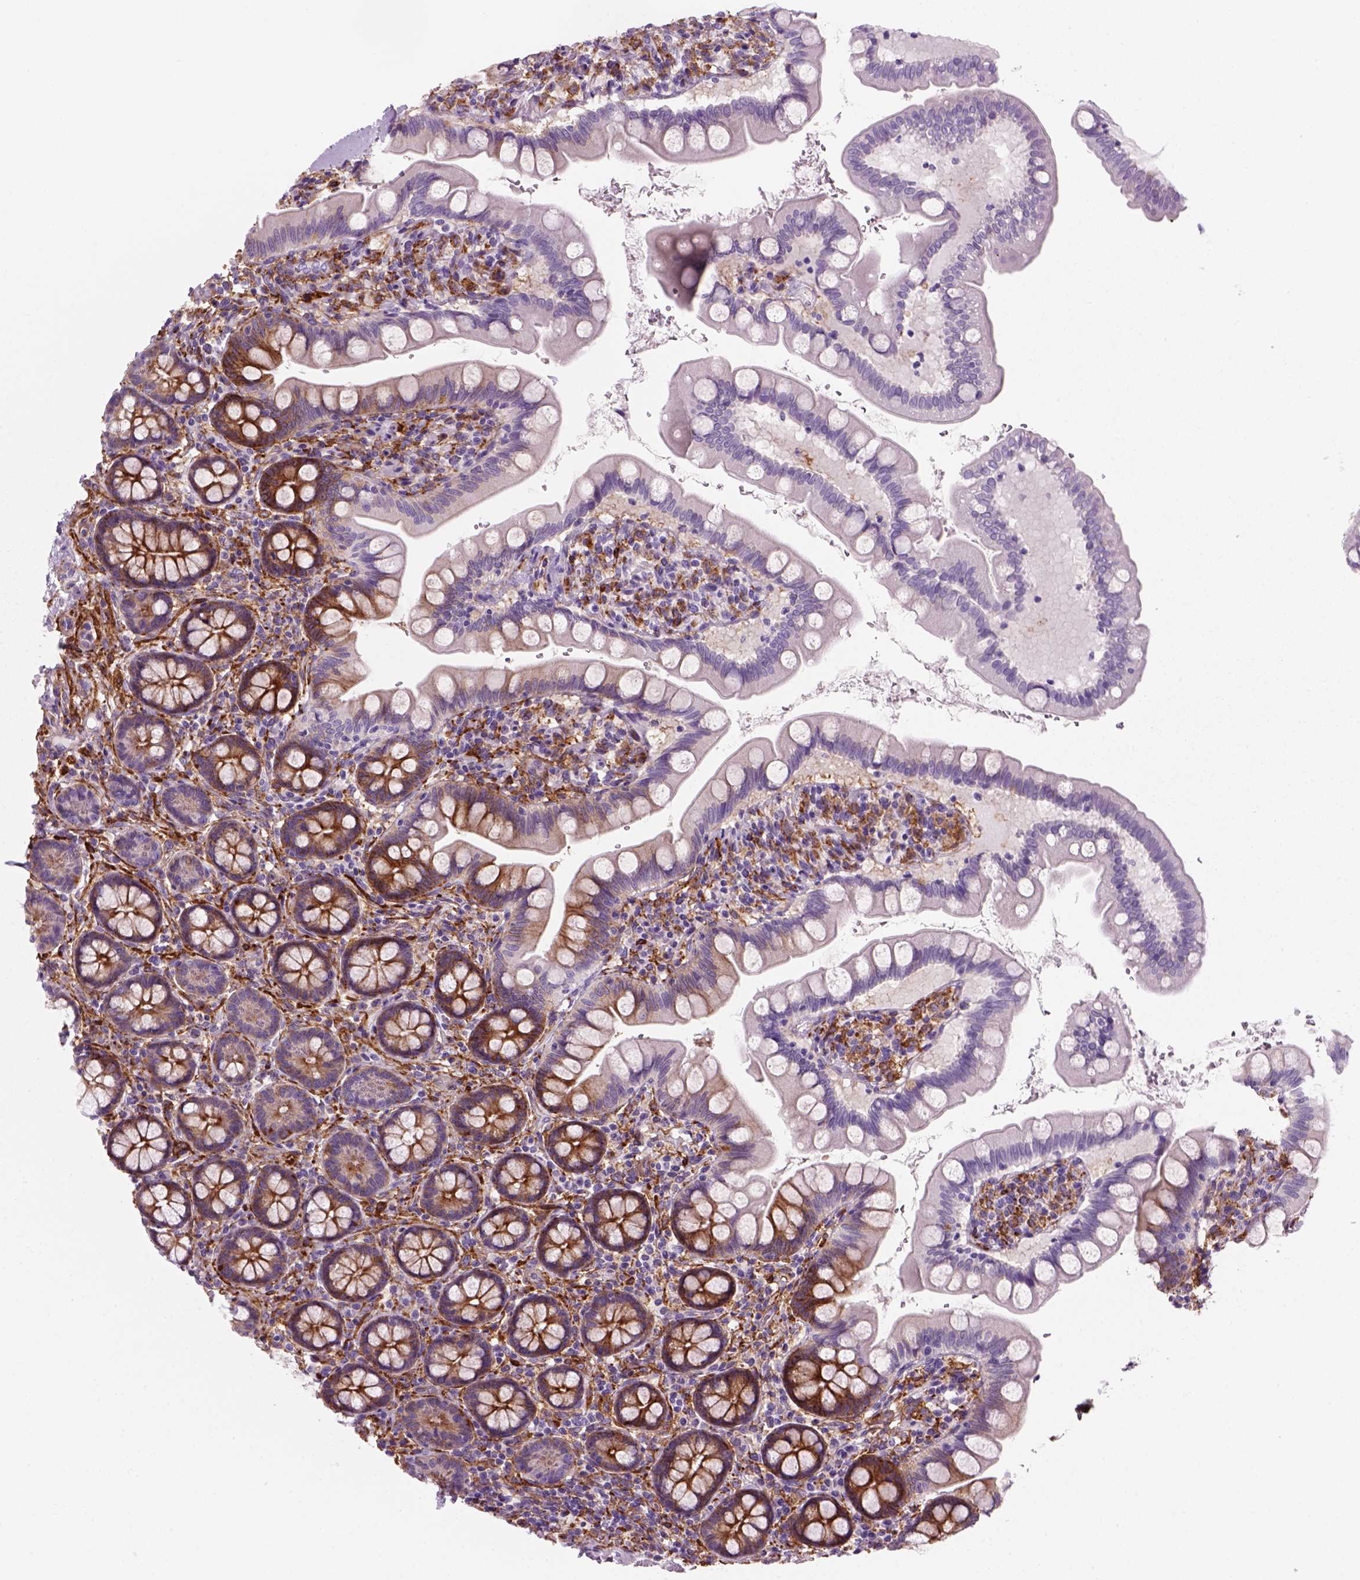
{"staining": {"intensity": "moderate", "quantity": "25%-75%", "location": "cytoplasmic/membranous"}, "tissue": "small intestine", "cell_type": "Glandular cells", "image_type": "normal", "snomed": [{"axis": "morphology", "description": "Normal tissue, NOS"}, {"axis": "topography", "description": "Small intestine"}], "caption": "Glandular cells display medium levels of moderate cytoplasmic/membranous positivity in about 25%-75% of cells in benign small intestine.", "gene": "MARCKS", "patient": {"sex": "female", "age": 56}}